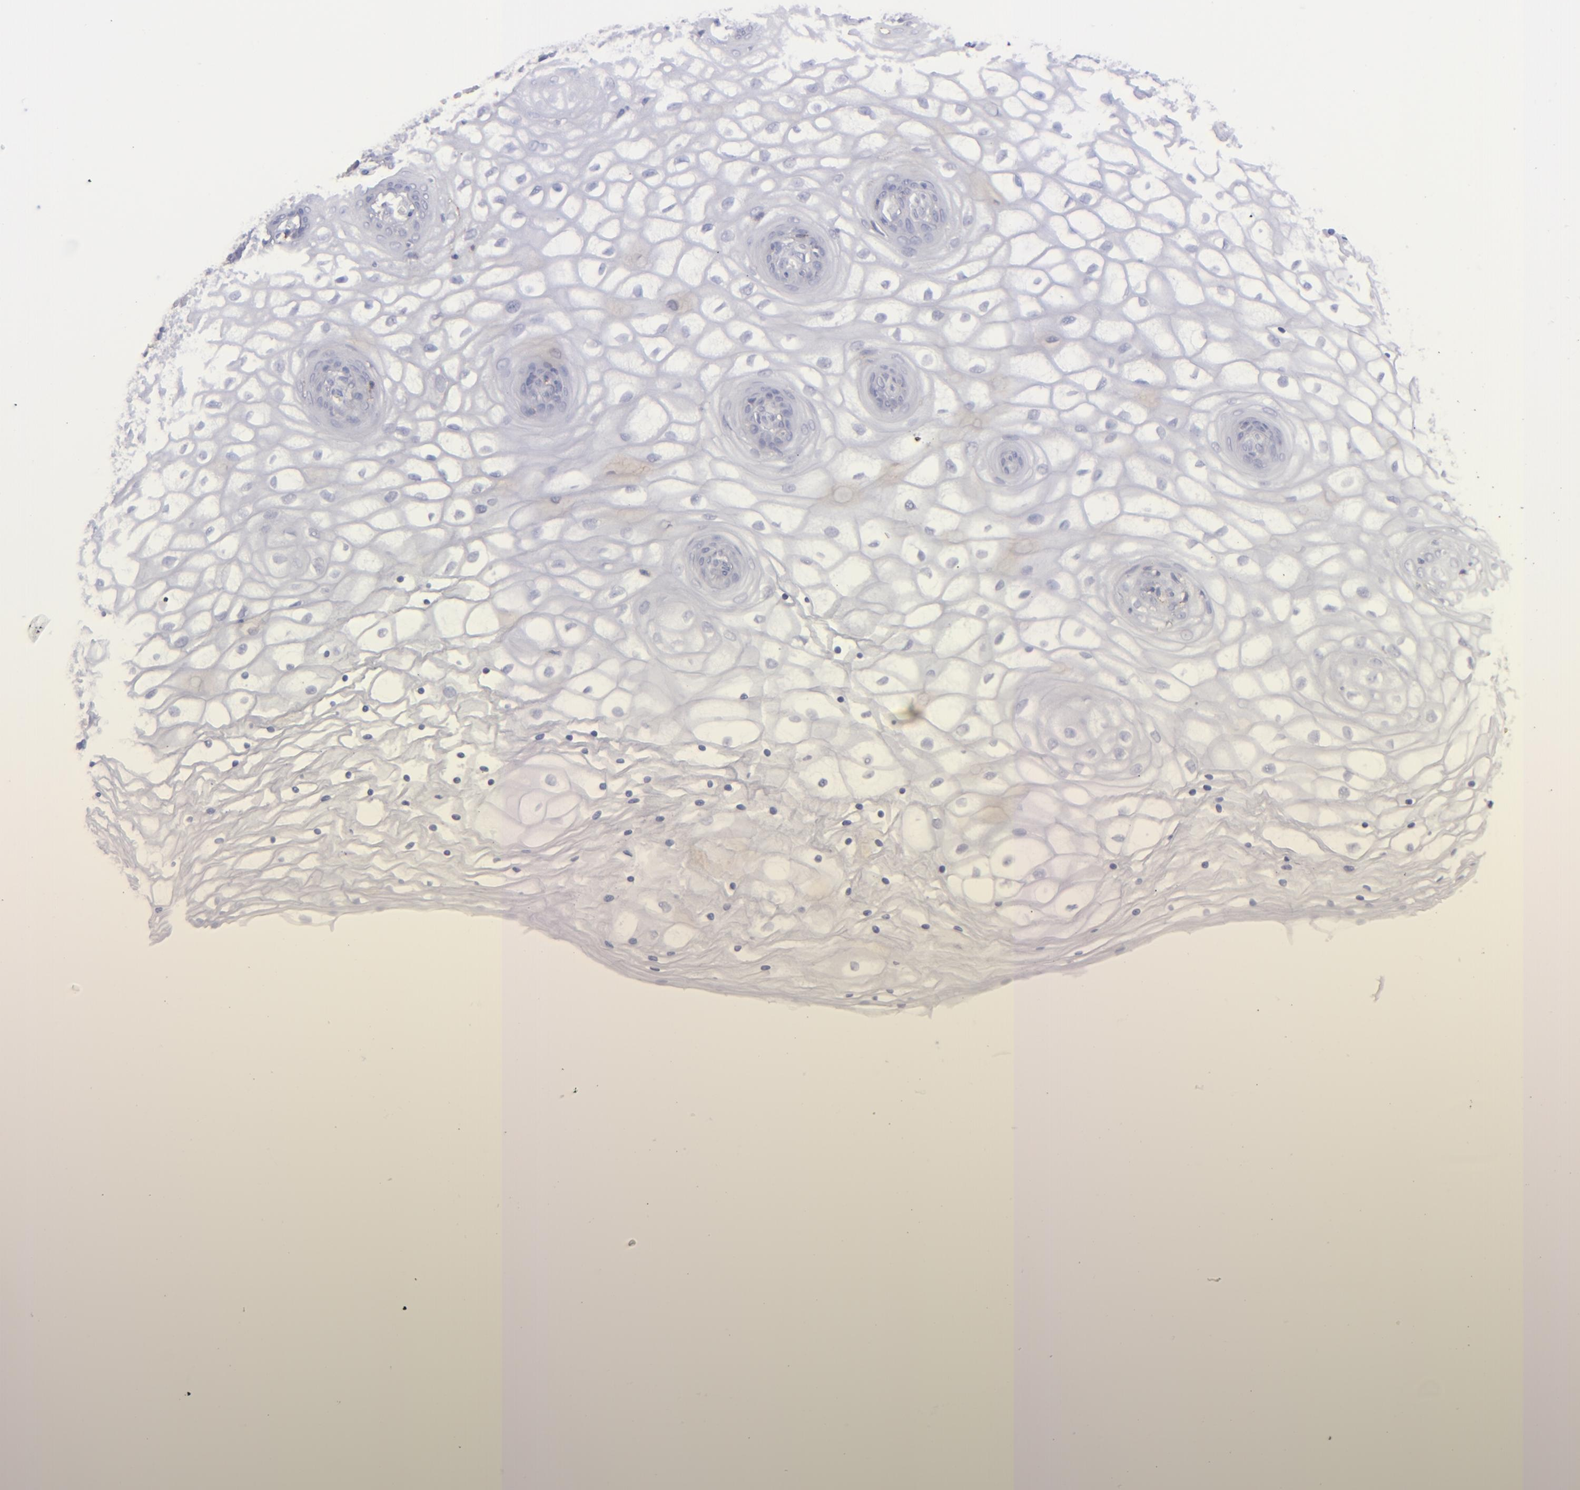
{"staining": {"intensity": "negative", "quantity": "none", "location": "none"}, "tissue": "vagina", "cell_type": "Squamous epithelial cells", "image_type": "normal", "snomed": [{"axis": "morphology", "description": "Normal tissue, NOS"}, {"axis": "topography", "description": "Vagina"}], "caption": "This image is of benign vagina stained with IHC to label a protein in brown with the nuclei are counter-stained blue. There is no staining in squamous epithelial cells.", "gene": "SELPLG", "patient": {"sex": "female", "age": 34}}